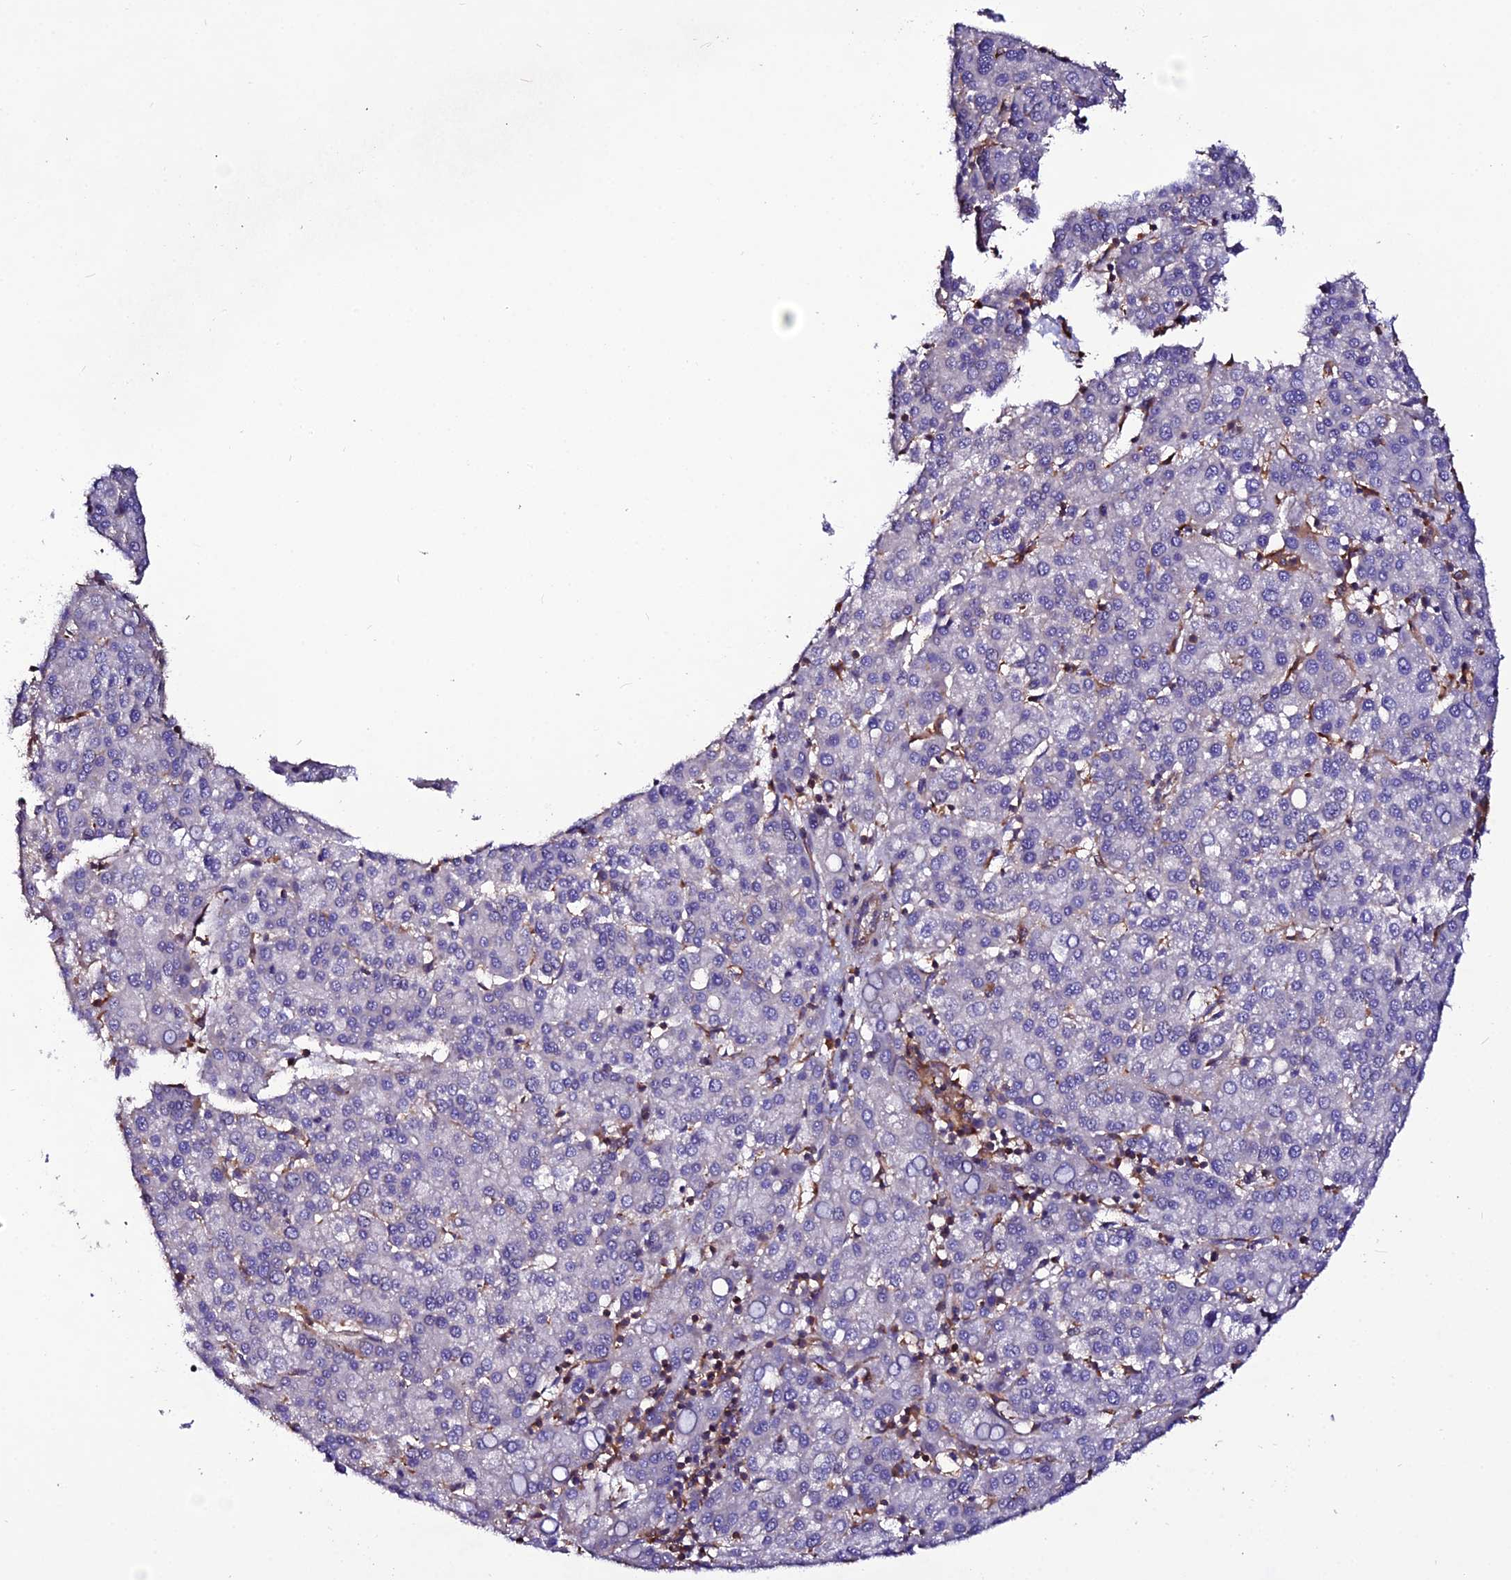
{"staining": {"intensity": "negative", "quantity": "none", "location": "none"}, "tissue": "liver cancer", "cell_type": "Tumor cells", "image_type": "cancer", "snomed": [{"axis": "morphology", "description": "Carcinoma, Hepatocellular, NOS"}, {"axis": "topography", "description": "Liver"}], "caption": "The image demonstrates no staining of tumor cells in hepatocellular carcinoma (liver).", "gene": "USP17L15", "patient": {"sex": "female", "age": 58}}